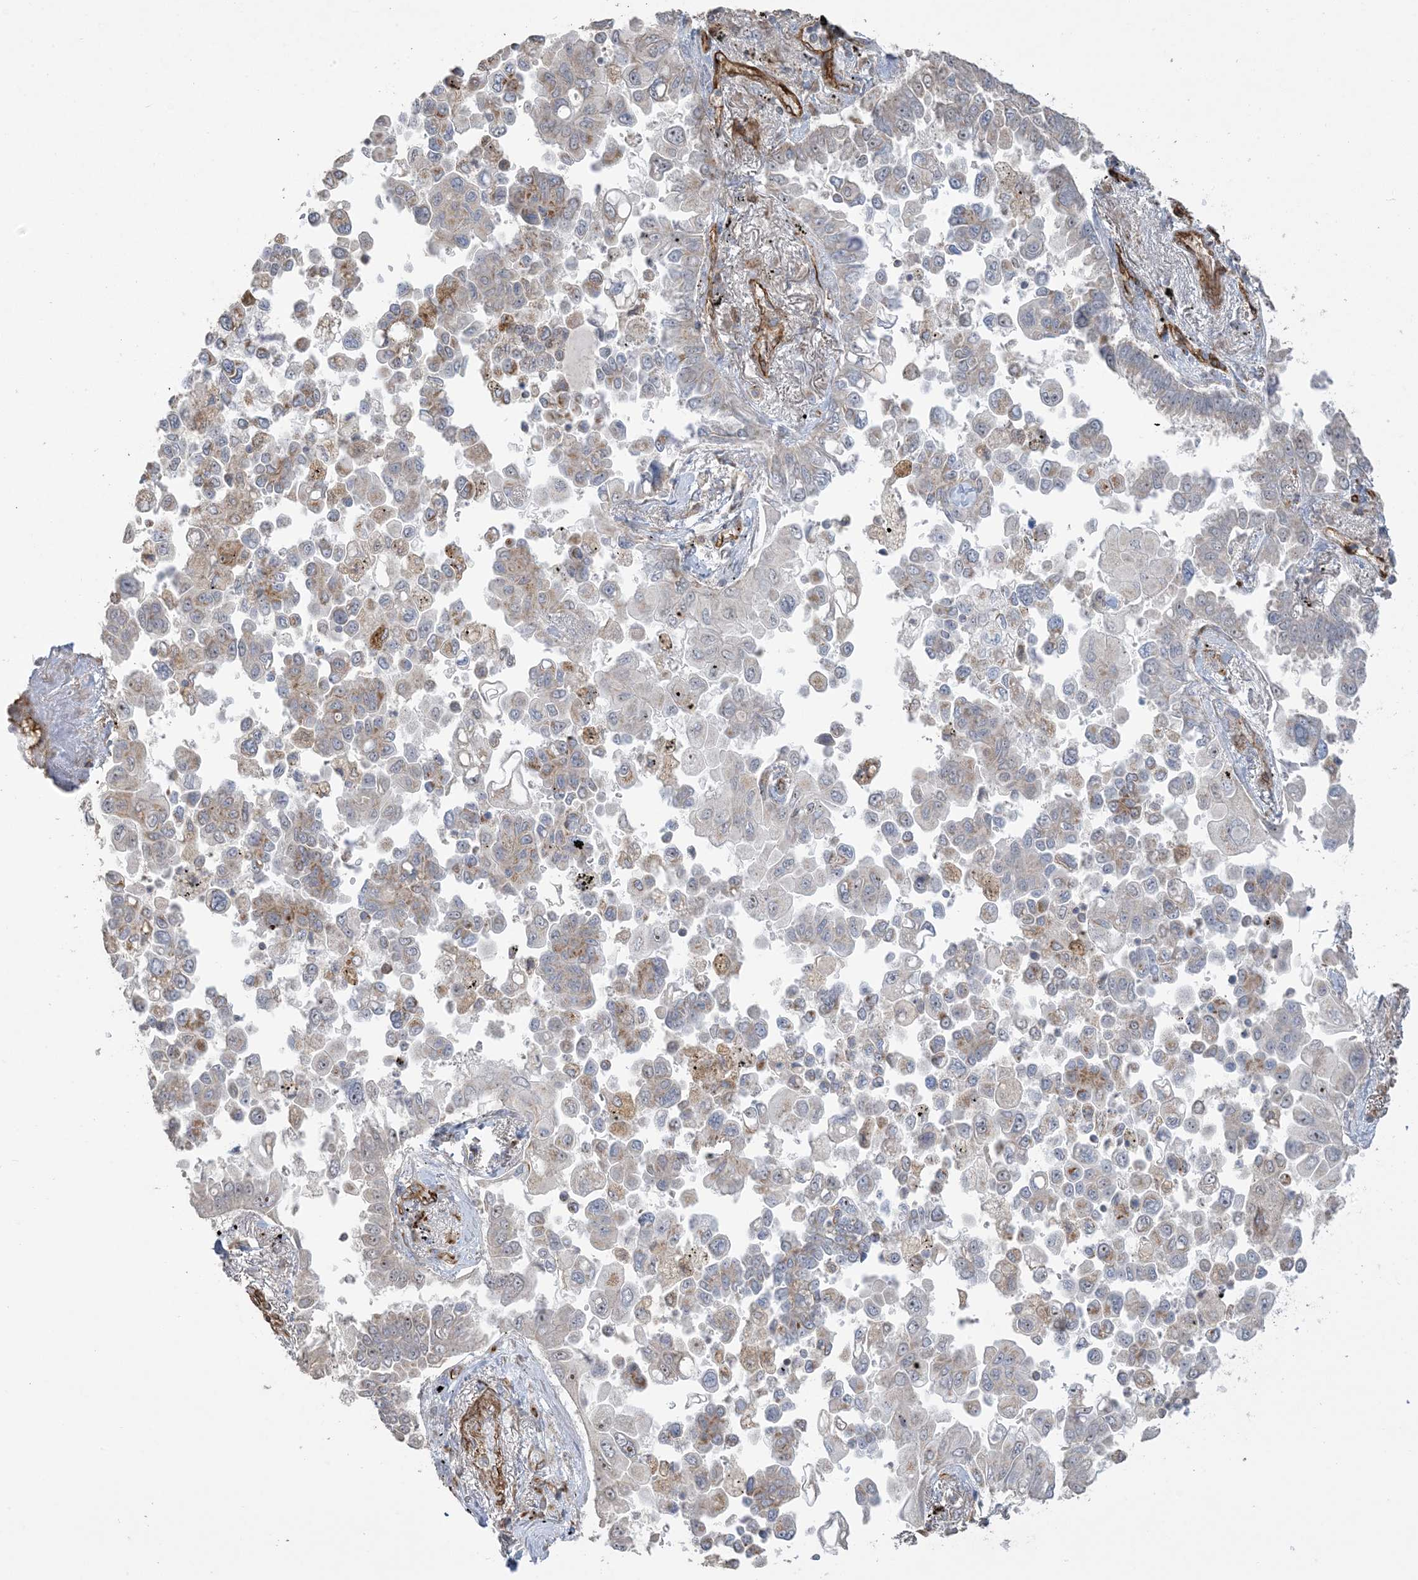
{"staining": {"intensity": "moderate", "quantity": "25%-75%", "location": "cytoplasmic/membranous"}, "tissue": "lung cancer", "cell_type": "Tumor cells", "image_type": "cancer", "snomed": [{"axis": "morphology", "description": "Adenocarcinoma, NOS"}, {"axis": "topography", "description": "Lung"}], "caption": "Human adenocarcinoma (lung) stained with a protein marker displays moderate staining in tumor cells.", "gene": "AGA", "patient": {"sex": "female", "age": 67}}